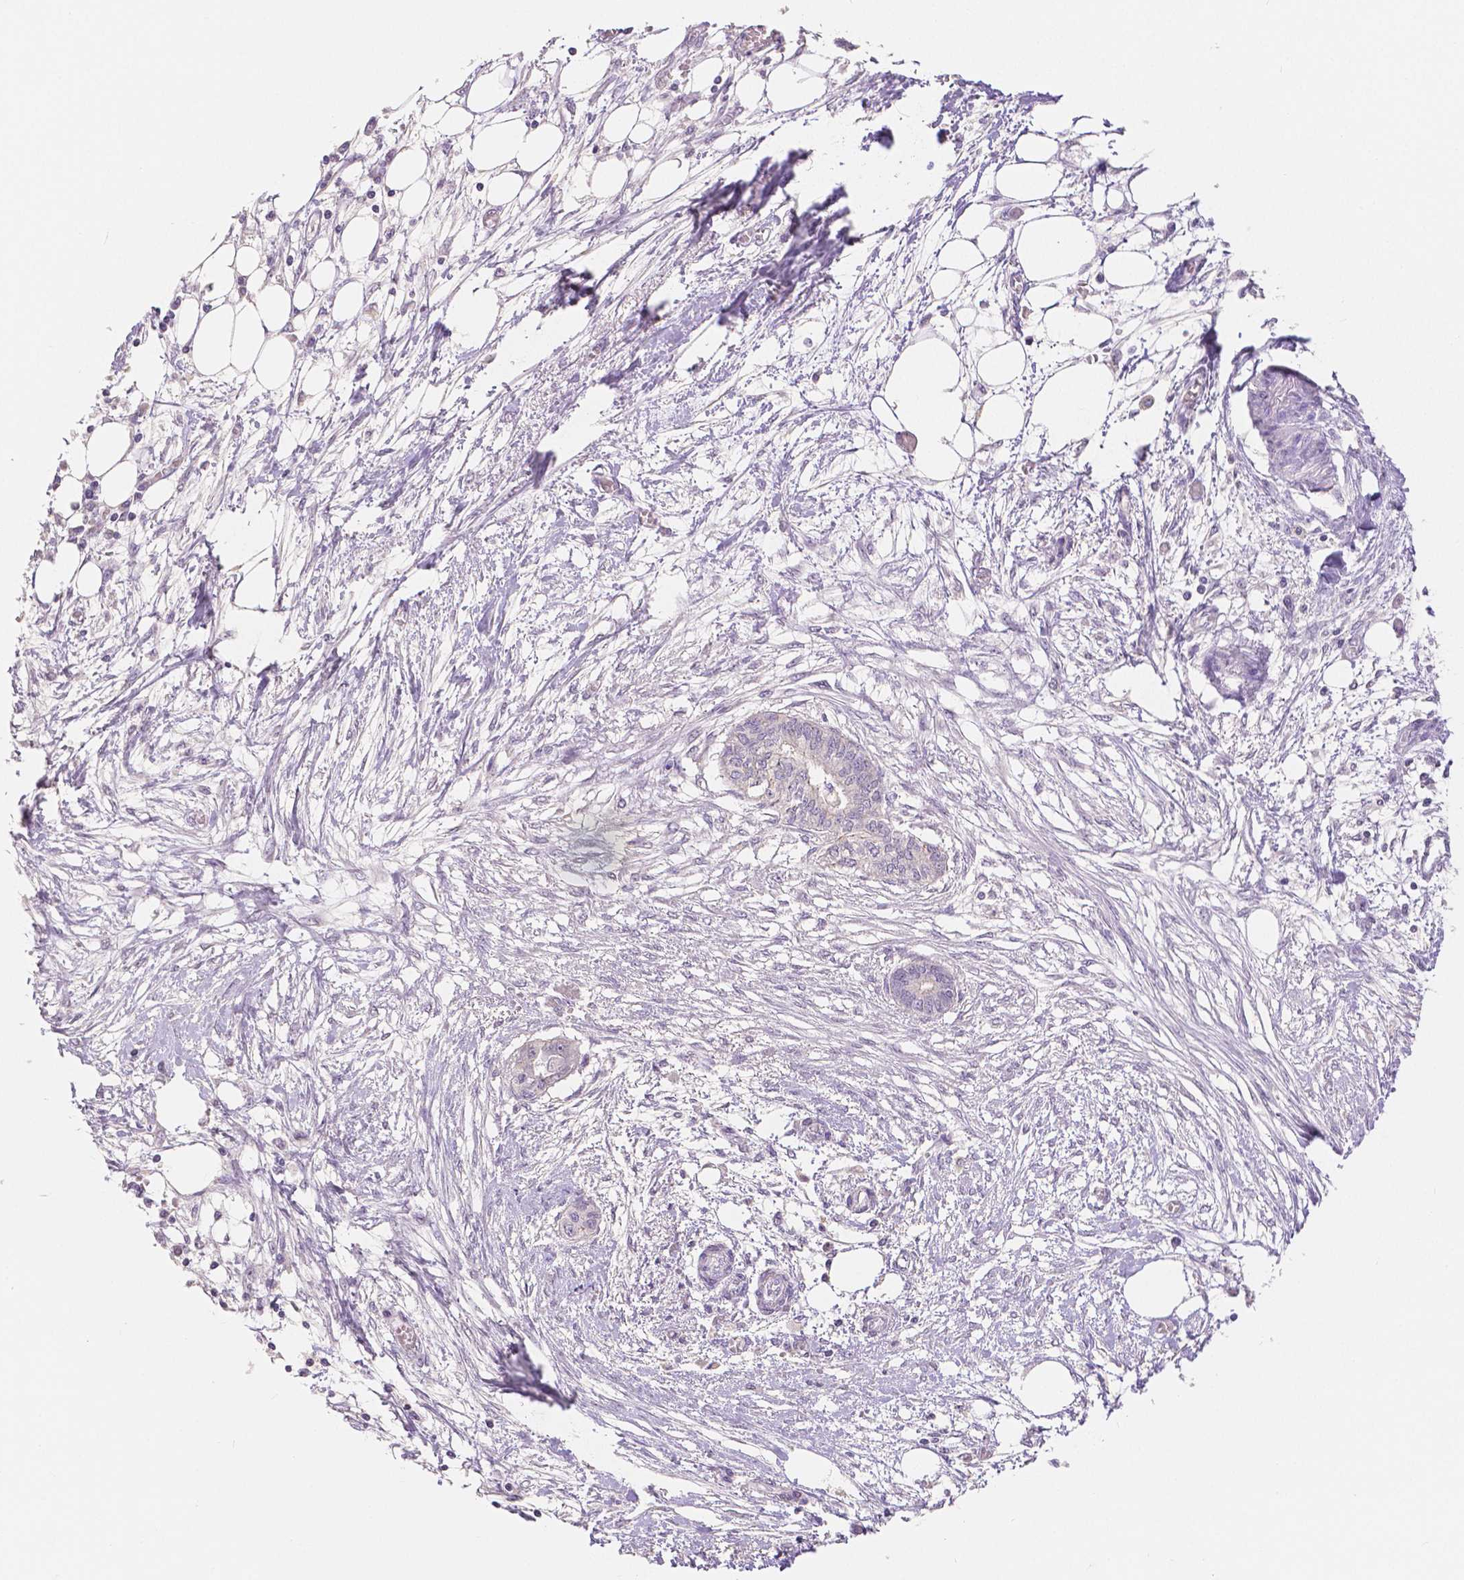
{"staining": {"intensity": "negative", "quantity": "none", "location": "none"}, "tissue": "endometrial cancer", "cell_type": "Tumor cells", "image_type": "cancer", "snomed": [{"axis": "morphology", "description": "Adenocarcinoma, NOS"}, {"axis": "morphology", "description": "Adenocarcinoma, metastatic, NOS"}, {"axis": "topography", "description": "Adipose tissue"}, {"axis": "topography", "description": "Endometrium"}], "caption": "An IHC photomicrograph of endometrial adenocarcinoma is shown. There is no staining in tumor cells of endometrial adenocarcinoma.", "gene": "OCLN", "patient": {"sex": "female", "age": 67}}